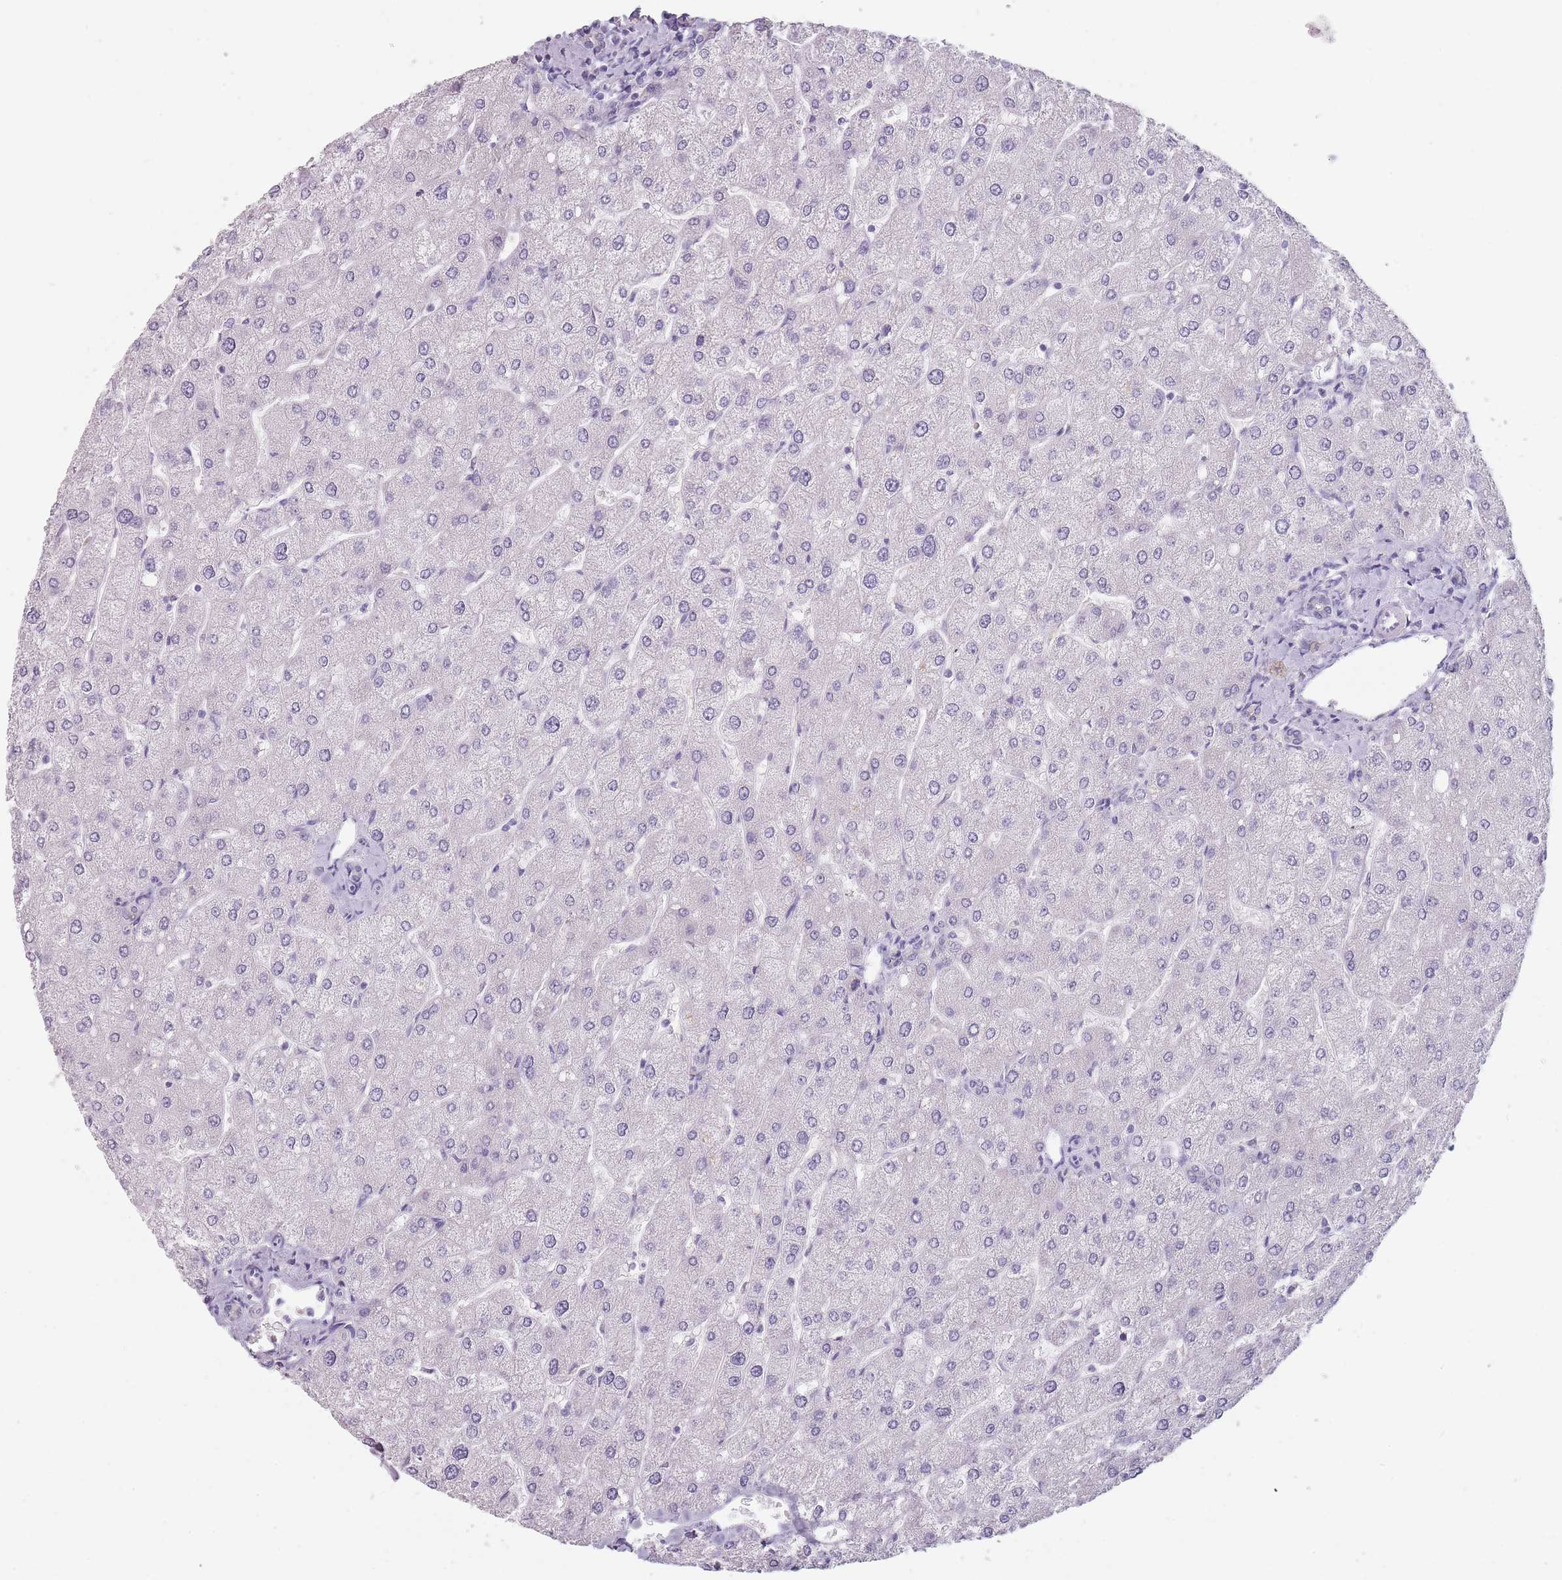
{"staining": {"intensity": "negative", "quantity": "none", "location": "none"}, "tissue": "liver", "cell_type": "Cholangiocytes", "image_type": "normal", "snomed": [{"axis": "morphology", "description": "Normal tissue, NOS"}, {"axis": "topography", "description": "Liver"}], "caption": "Immunohistochemistry (IHC) image of benign liver stained for a protein (brown), which demonstrates no positivity in cholangiocytes. (Stains: DAB (3,3'-diaminobenzidine) IHC with hematoxylin counter stain, Microscopy: brightfield microscopy at high magnification).", "gene": "CEP19", "patient": {"sex": "male", "age": 55}}